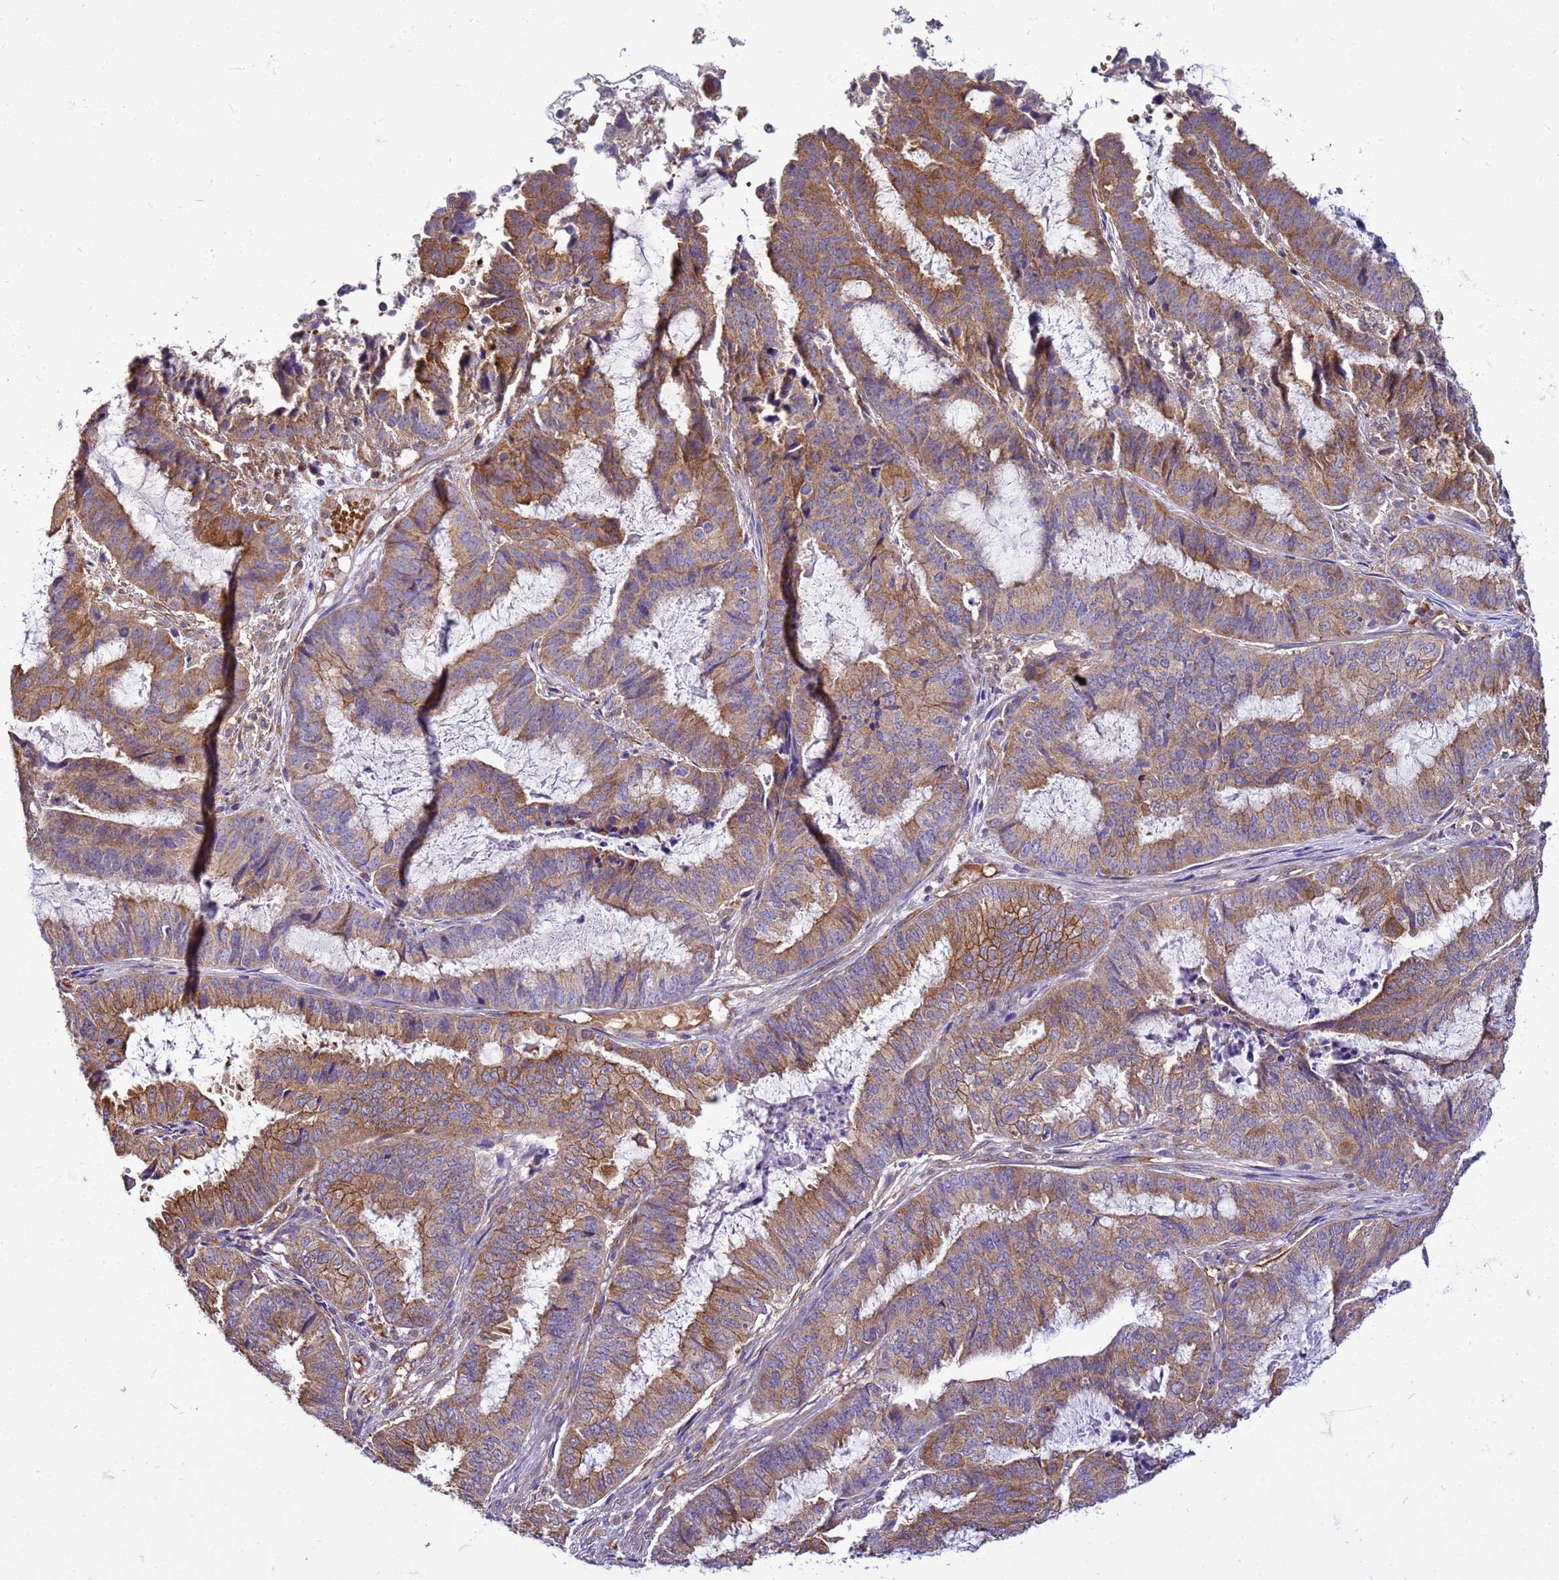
{"staining": {"intensity": "moderate", "quantity": ">75%", "location": "cytoplasmic/membranous"}, "tissue": "endometrial cancer", "cell_type": "Tumor cells", "image_type": "cancer", "snomed": [{"axis": "morphology", "description": "Adenocarcinoma, NOS"}, {"axis": "topography", "description": "Endometrium"}], "caption": "Immunohistochemistry (IHC) (DAB (3,3'-diaminobenzidine)) staining of endometrial adenocarcinoma reveals moderate cytoplasmic/membranous protein expression in approximately >75% of tumor cells.", "gene": "PKD1", "patient": {"sex": "female", "age": 51}}